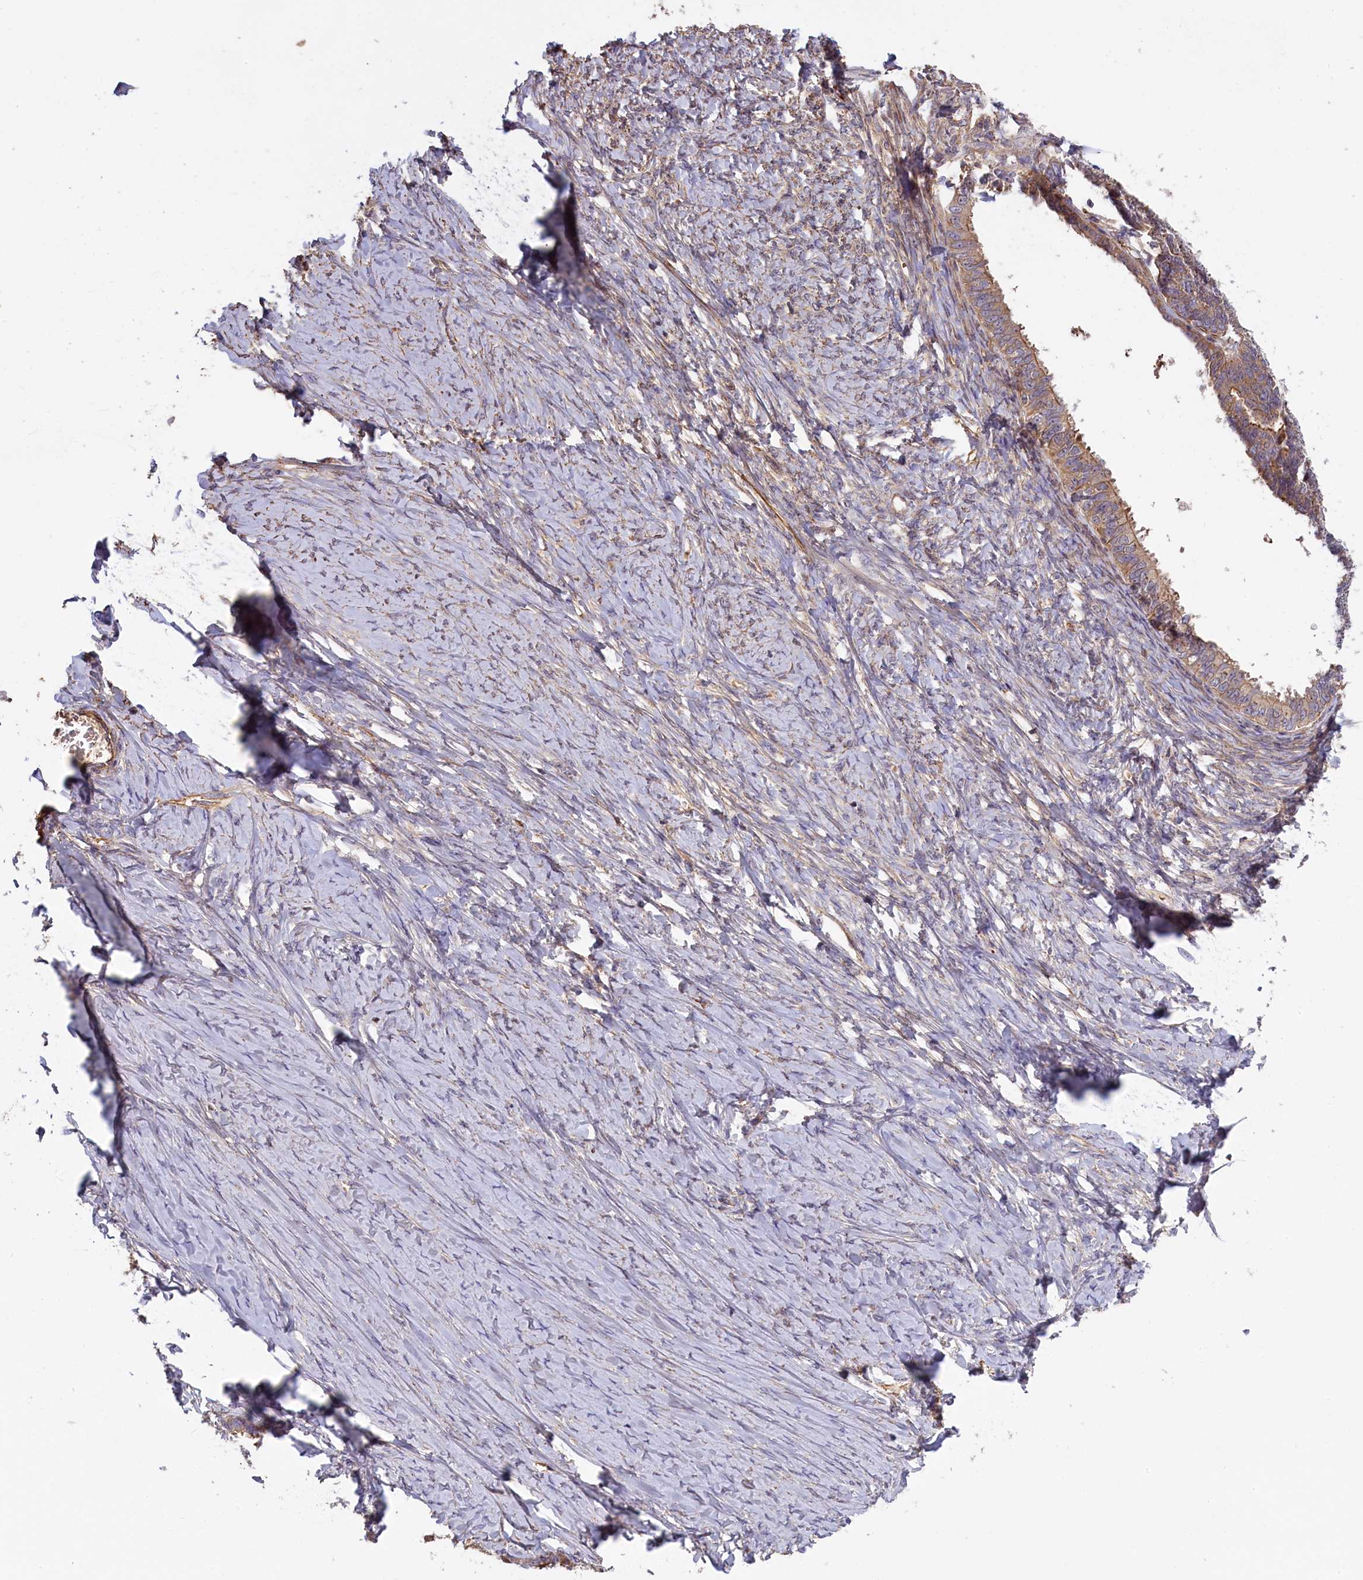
{"staining": {"intensity": "weak", "quantity": "<25%", "location": "cytoplasmic/membranous"}, "tissue": "ovarian cancer", "cell_type": "Tumor cells", "image_type": "cancer", "snomed": [{"axis": "morphology", "description": "Cystadenocarcinoma, serous, NOS"}, {"axis": "topography", "description": "Ovary"}], "caption": "Immunohistochemistry (IHC) of ovarian cancer demonstrates no staining in tumor cells.", "gene": "FUZ", "patient": {"sex": "female", "age": 79}}